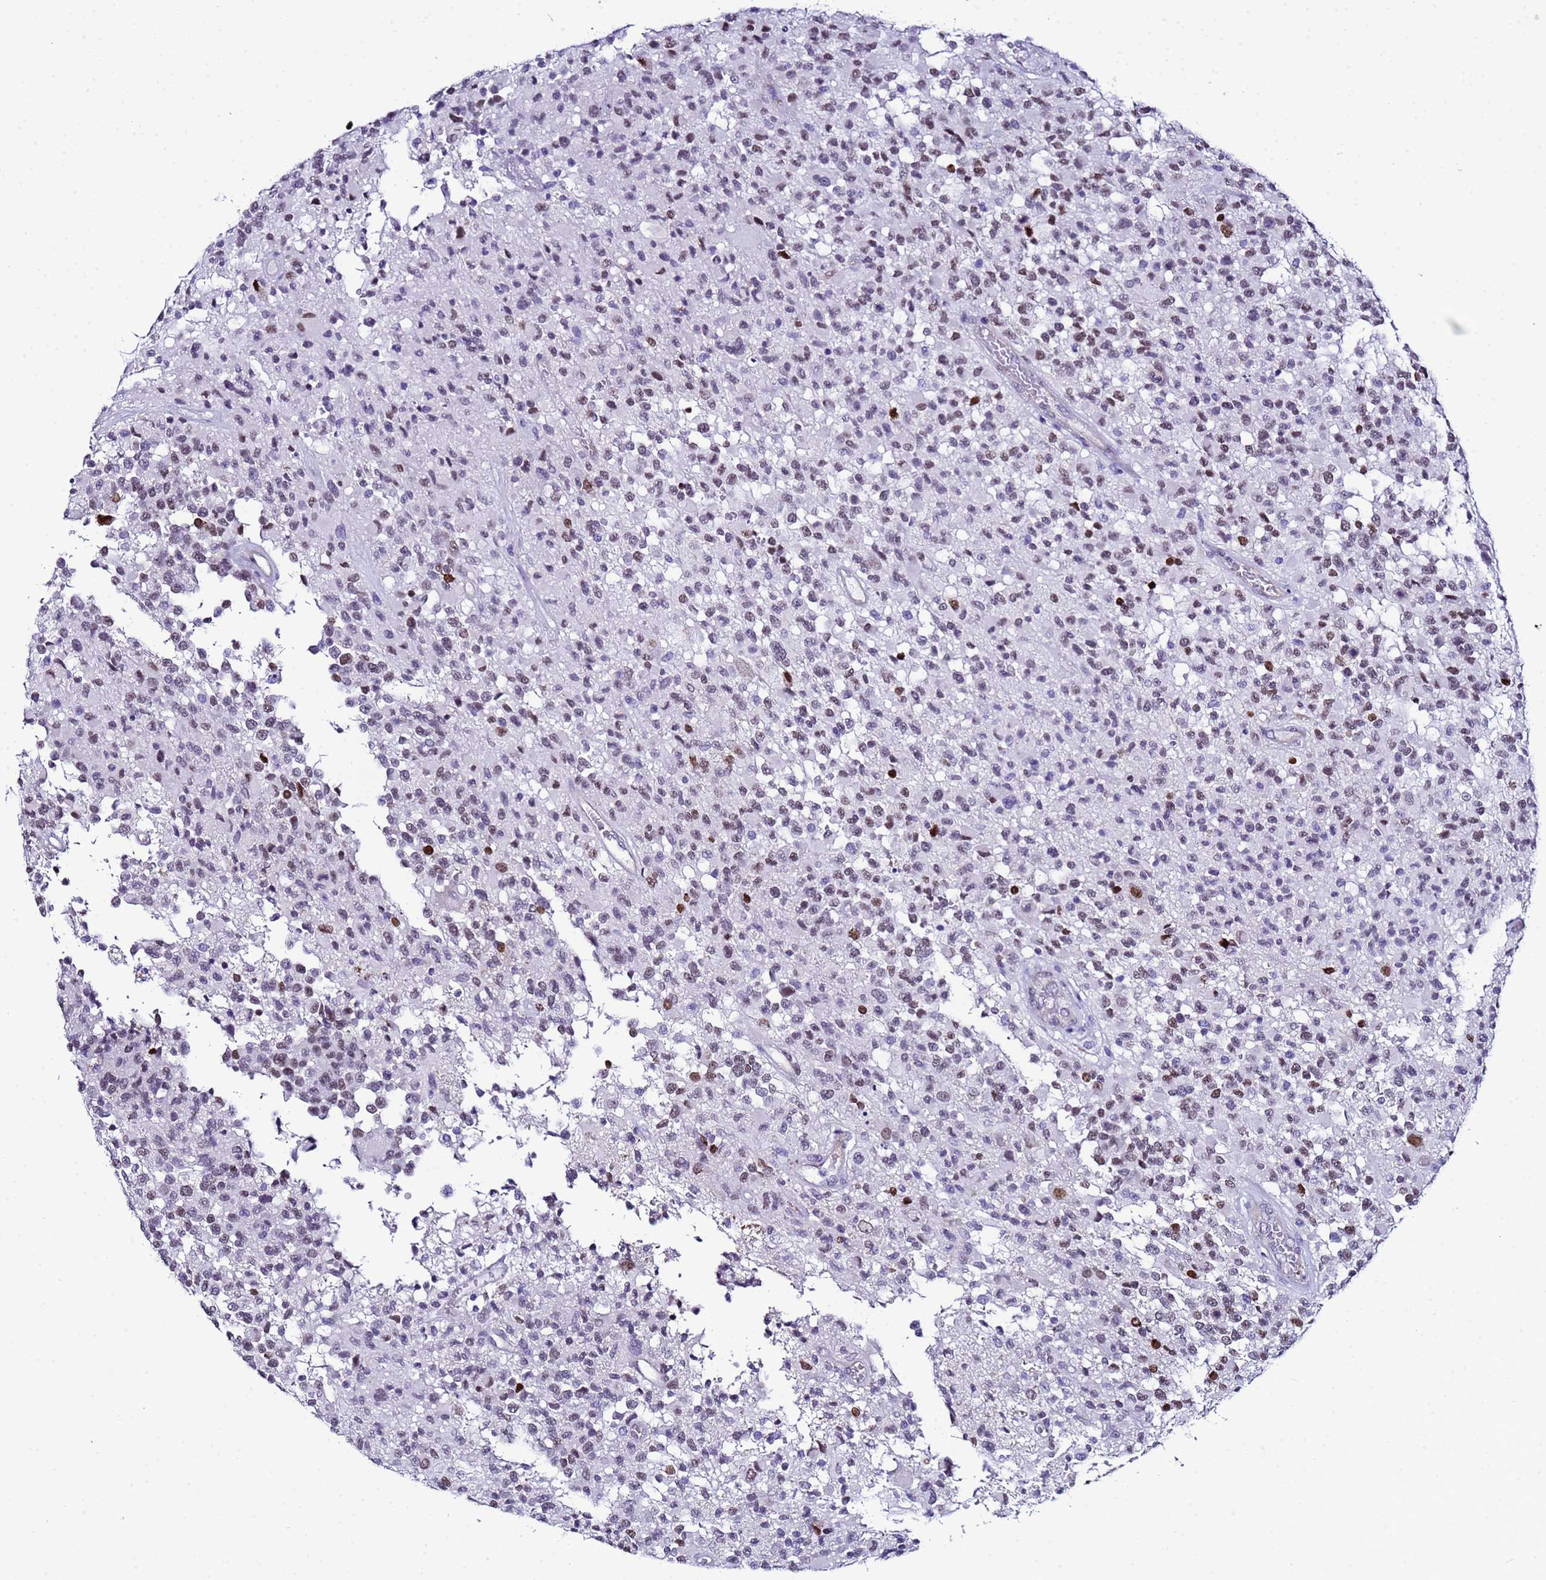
{"staining": {"intensity": "moderate", "quantity": "25%-75%", "location": "nuclear"}, "tissue": "glioma", "cell_type": "Tumor cells", "image_type": "cancer", "snomed": [{"axis": "morphology", "description": "Glioma, malignant, High grade"}, {"axis": "morphology", "description": "Glioblastoma, NOS"}, {"axis": "topography", "description": "Brain"}], "caption": "Immunohistochemistry (IHC) of malignant high-grade glioma reveals medium levels of moderate nuclear positivity in approximately 25%-75% of tumor cells.", "gene": "BCL7A", "patient": {"sex": "male", "age": 60}}